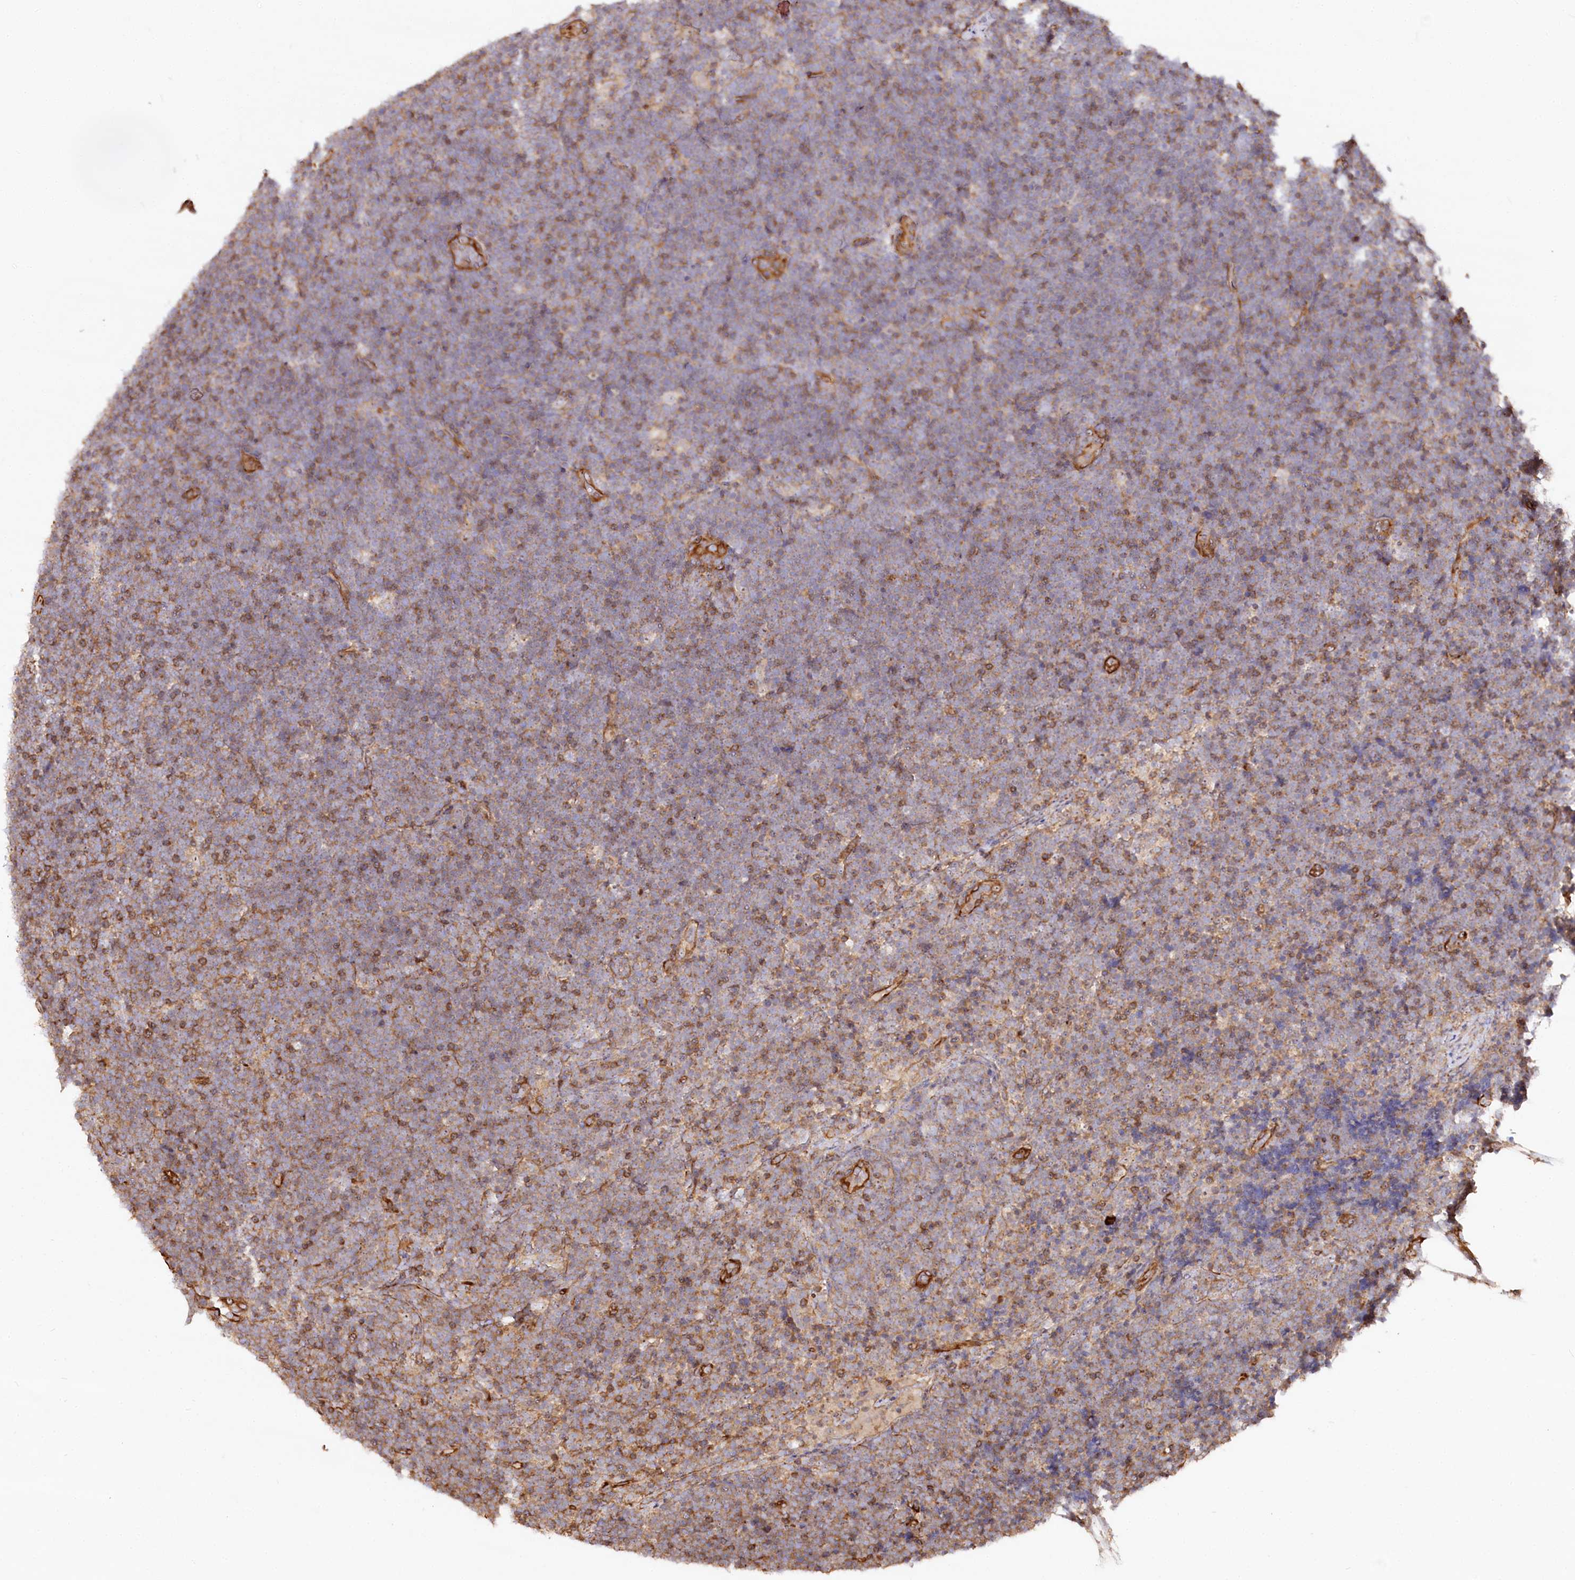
{"staining": {"intensity": "moderate", "quantity": "<25%", "location": "cytoplasmic/membranous"}, "tissue": "lymphoma", "cell_type": "Tumor cells", "image_type": "cancer", "snomed": [{"axis": "morphology", "description": "Malignant lymphoma, non-Hodgkin's type, High grade"}, {"axis": "topography", "description": "Lymph node"}], "caption": "Malignant lymphoma, non-Hodgkin's type (high-grade) tissue demonstrates moderate cytoplasmic/membranous positivity in about <25% of tumor cells, visualized by immunohistochemistry. The staining is performed using DAB brown chromogen to label protein expression. The nuclei are counter-stained blue using hematoxylin.", "gene": "WDR36", "patient": {"sex": "male", "age": 13}}